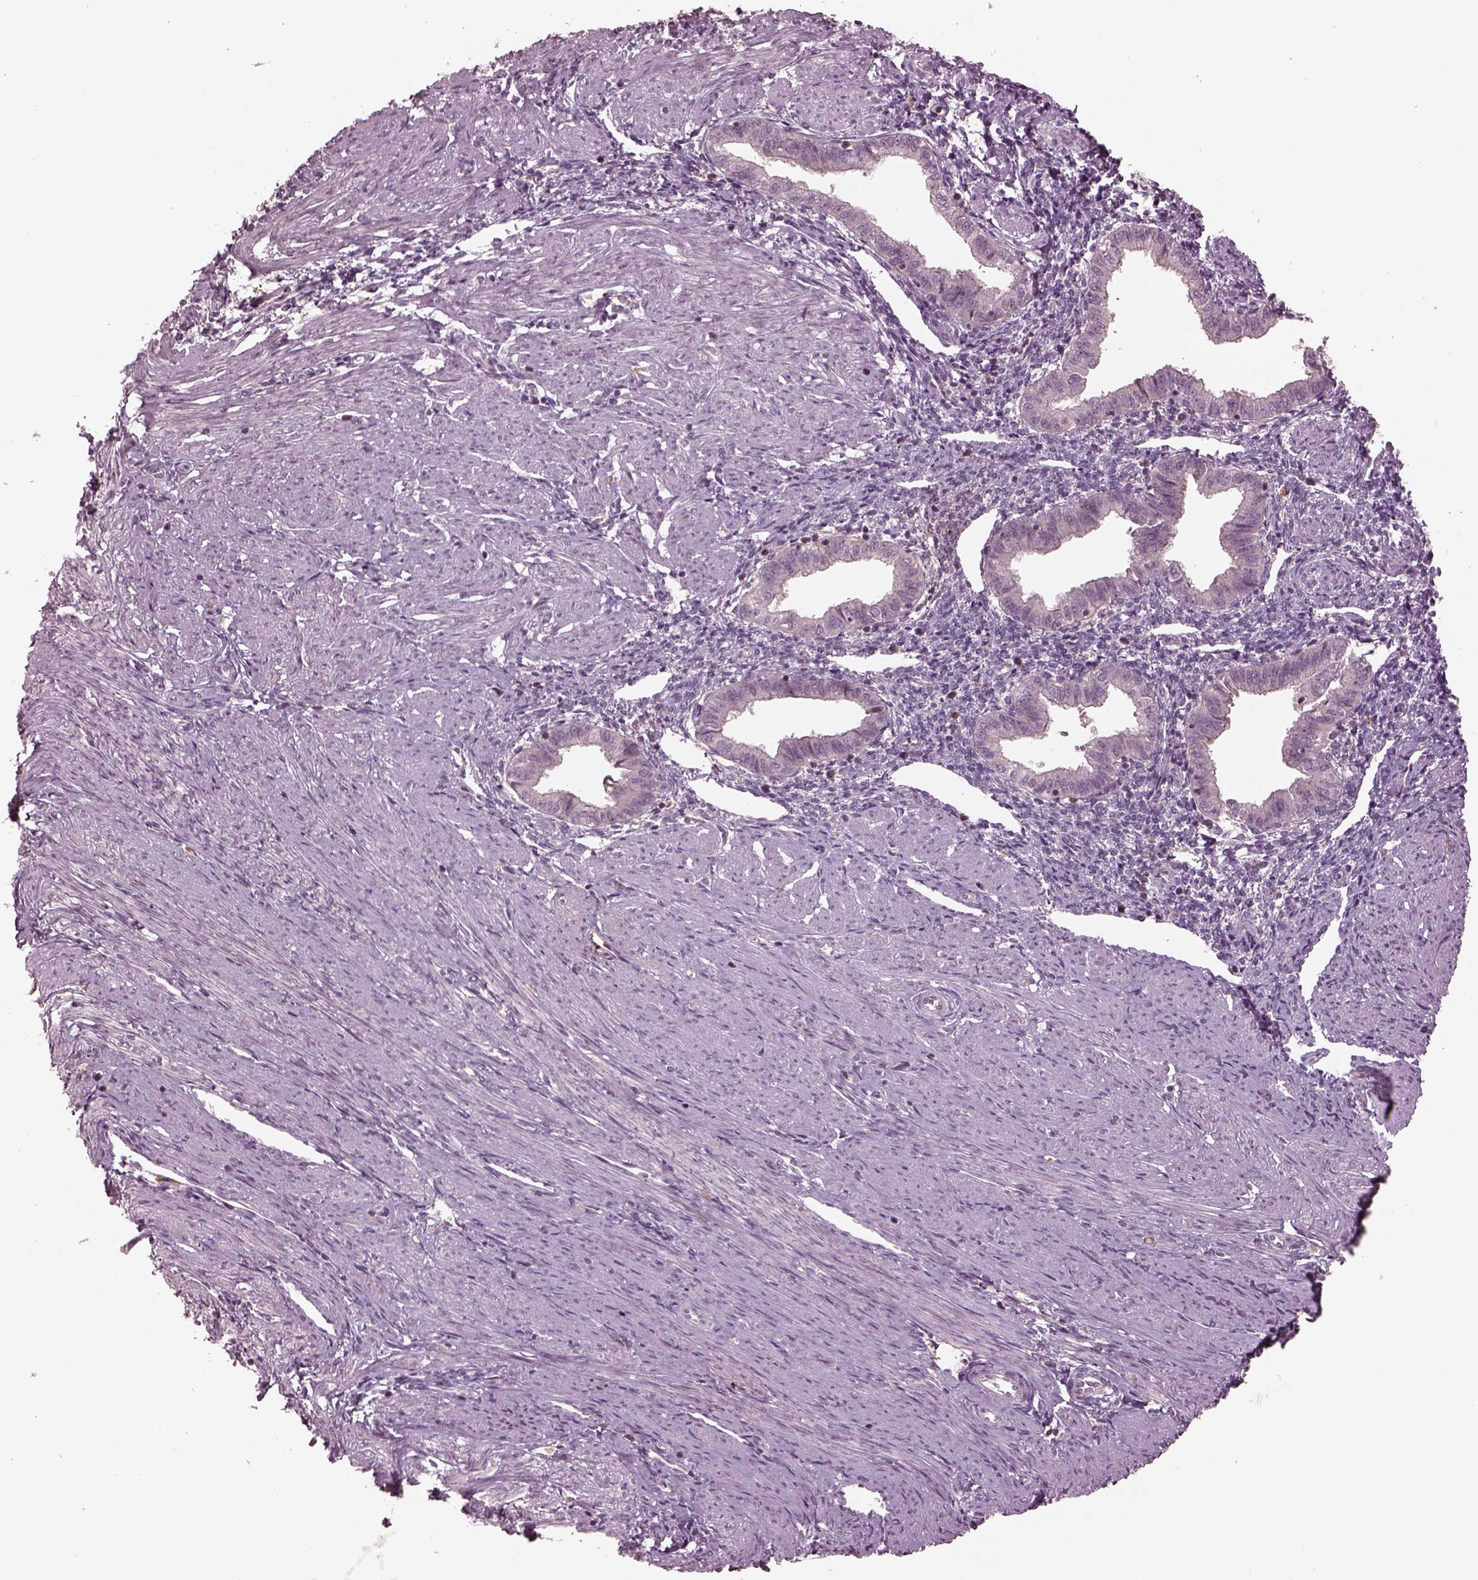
{"staining": {"intensity": "negative", "quantity": "none", "location": "none"}, "tissue": "endometrium", "cell_type": "Cells in endometrial stroma", "image_type": "normal", "snomed": [{"axis": "morphology", "description": "Normal tissue, NOS"}, {"axis": "topography", "description": "Endometrium"}], "caption": "A high-resolution photomicrograph shows IHC staining of unremarkable endometrium, which reveals no significant staining in cells in endometrial stroma.", "gene": "PTX4", "patient": {"sex": "female", "age": 37}}